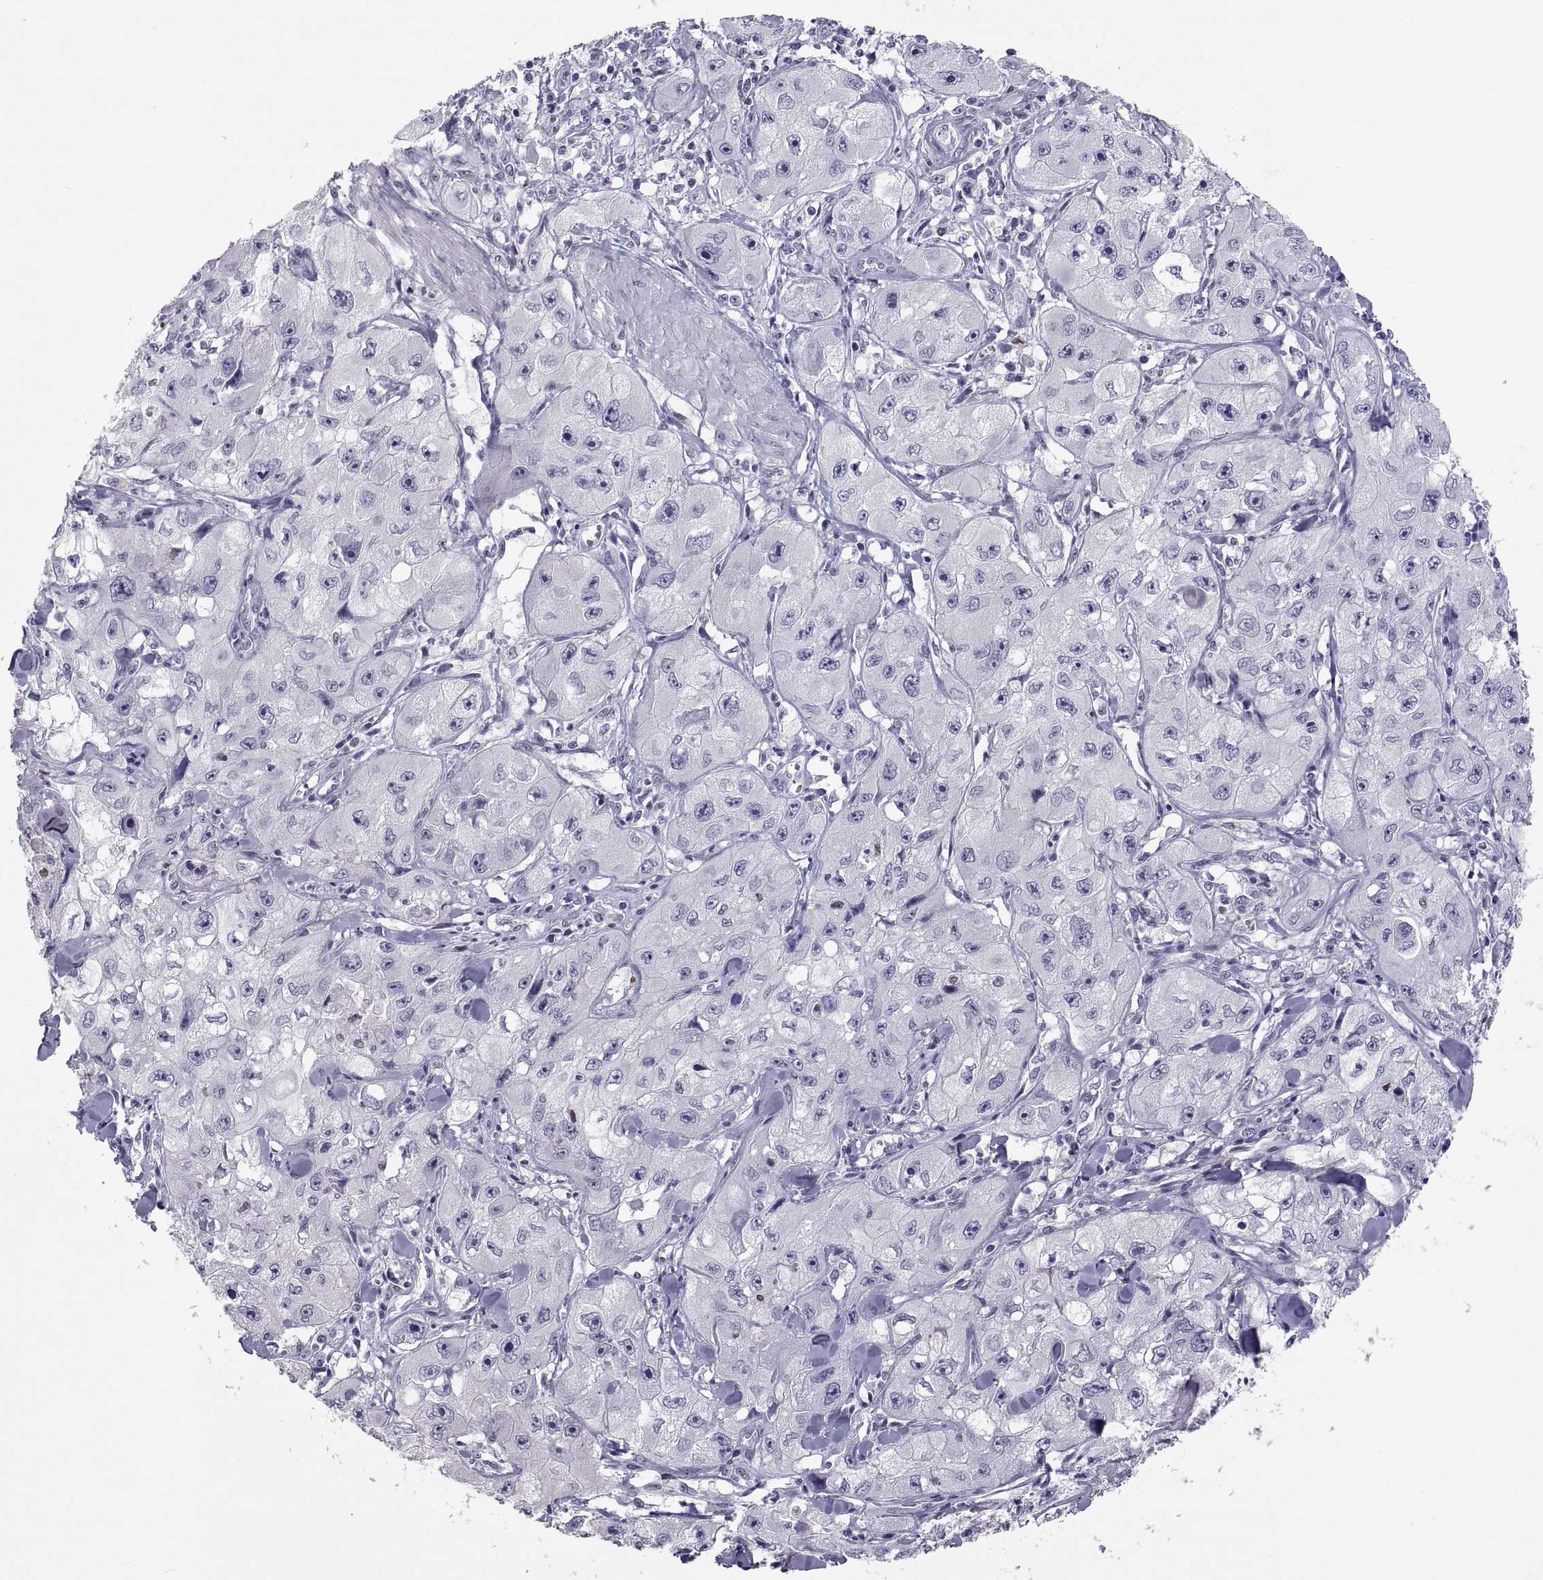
{"staining": {"intensity": "negative", "quantity": "none", "location": "none"}, "tissue": "skin cancer", "cell_type": "Tumor cells", "image_type": "cancer", "snomed": [{"axis": "morphology", "description": "Squamous cell carcinoma, NOS"}, {"axis": "topography", "description": "Skin"}, {"axis": "topography", "description": "Subcutis"}], "caption": "IHC histopathology image of skin cancer (squamous cell carcinoma) stained for a protein (brown), which reveals no staining in tumor cells.", "gene": "SOX21", "patient": {"sex": "male", "age": 73}}